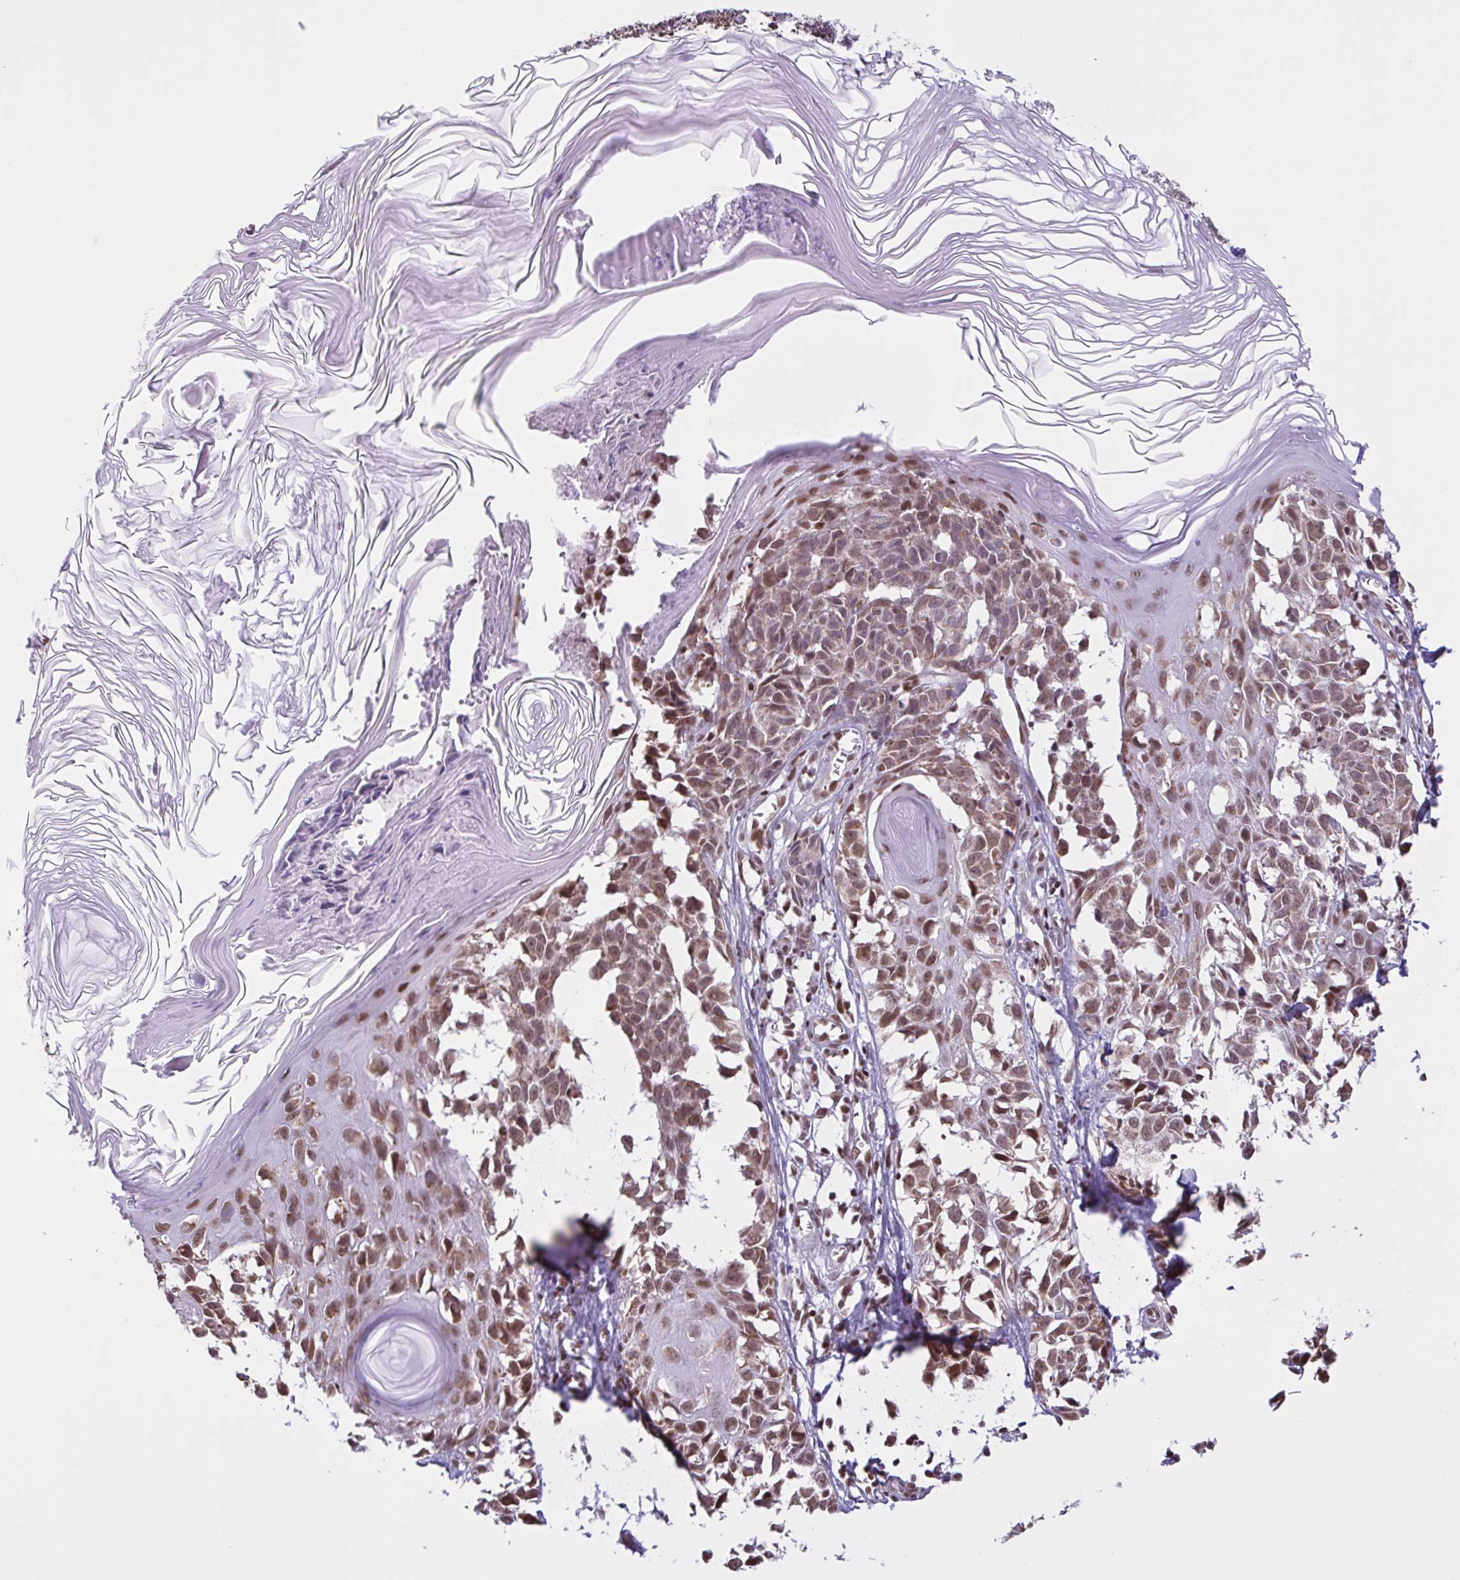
{"staining": {"intensity": "moderate", "quantity": ">75%", "location": "nuclear"}, "tissue": "melanoma", "cell_type": "Tumor cells", "image_type": "cancer", "snomed": [{"axis": "morphology", "description": "Malignant melanoma, NOS"}, {"axis": "topography", "description": "Skin"}], "caption": "A photomicrograph of malignant melanoma stained for a protein reveals moderate nuclear brown staining in tumor cells.", "gene": "TIMM21", "patient": {"sex": "male", "age": 73}}